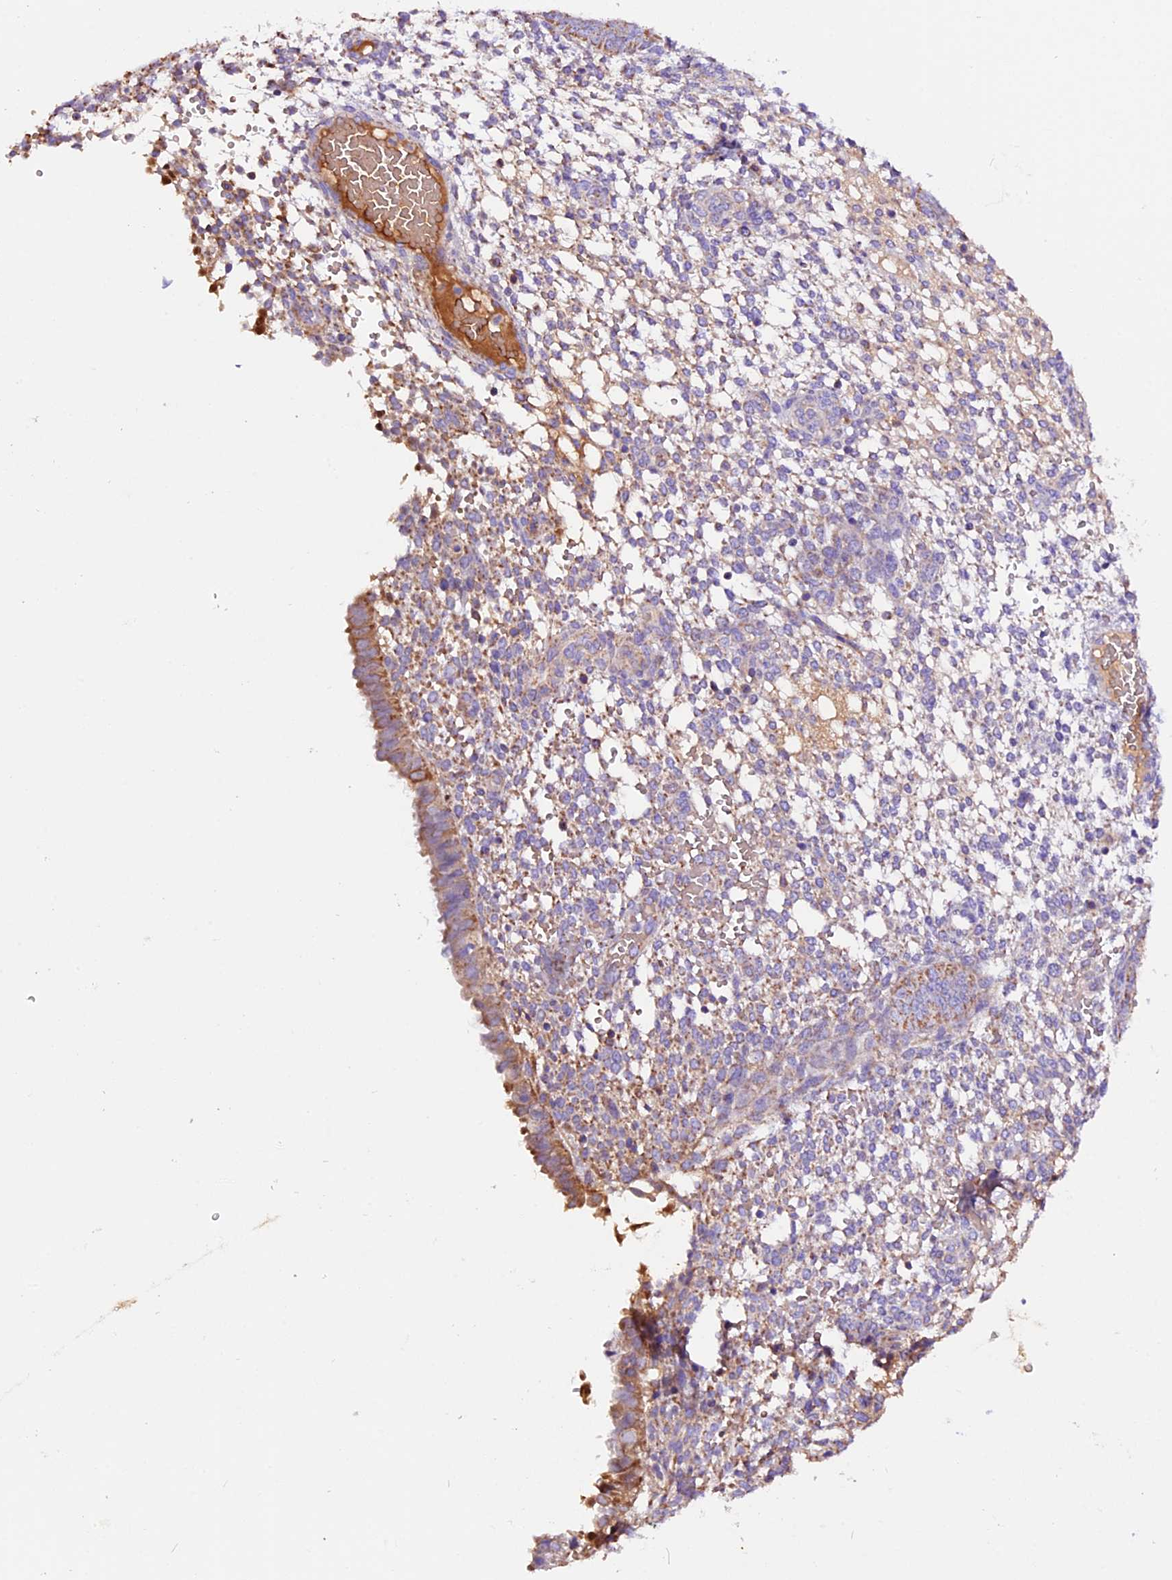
{"staining": {"intensity": "weak", "quantity": "<25%", "location": "cytoplasmic/membranous"}, "tissue": "endometrium", "cell_type": "Cells in endometrial stroma", "image_type": "normal", "snomed": [{"axis": "morphology", "description": "Normal tissue, NOS"}, {"axis": "topography", "description": "Endometrium"}], "caption": "High power microscopy photomicrograph of an immunohistochemistry (IHC) photomicrograph of benign endometrium, revealing no significant positivity in cells in endometrial stroma. (DAB (3,3'-diaminobenzidine) immunohistochemistry (IHC) visualized using brightfield microscopy, high magnification).", "gene": "SIX5", "patient": {"sex": "female", "age": 49}}